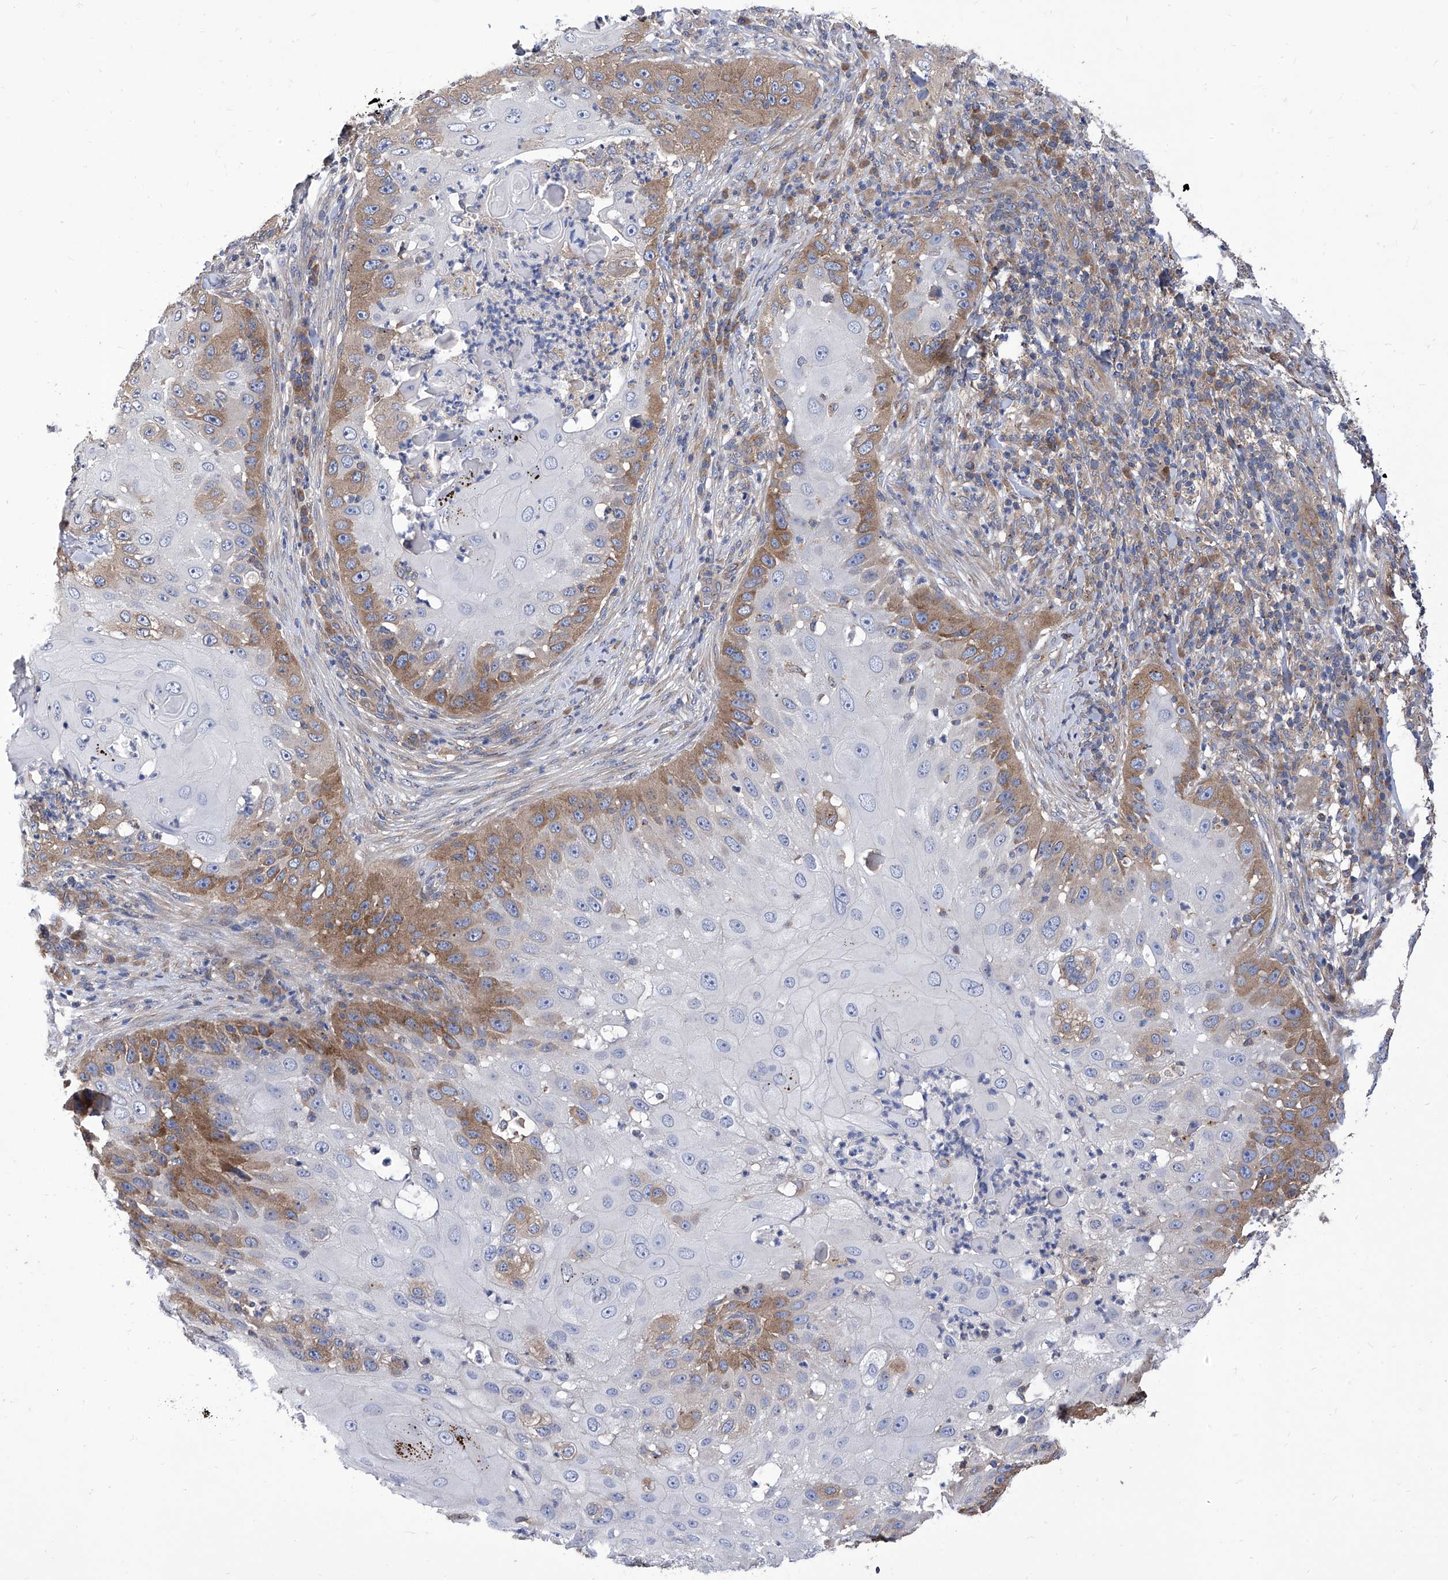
{"staining": {"intensity": "moderate", "quantity": "<25%", "location": "cytoplasmic/membranous"}, "tissue": "skin cancer", "cell_type": "Tumor cells", "image_type": "cancer", "snomed": [{"axis": "morphology", "description": "Squamous cell carcinoma, NOS"}, {"axis": "topography", "description": "Skin"}], "caption": "IHC photomicrograph of neoplastic tissue: squamous cell carcinoma (skin) stained using IHC demonstrates low levels of moderate protein expression localized specifically in the cytoplasmic/membranous of tumor cells, appearing as a cytoplasmic/membranous brown color.", "gene": "TJAP1", "patient": {"sex": "female", "age": 44}}